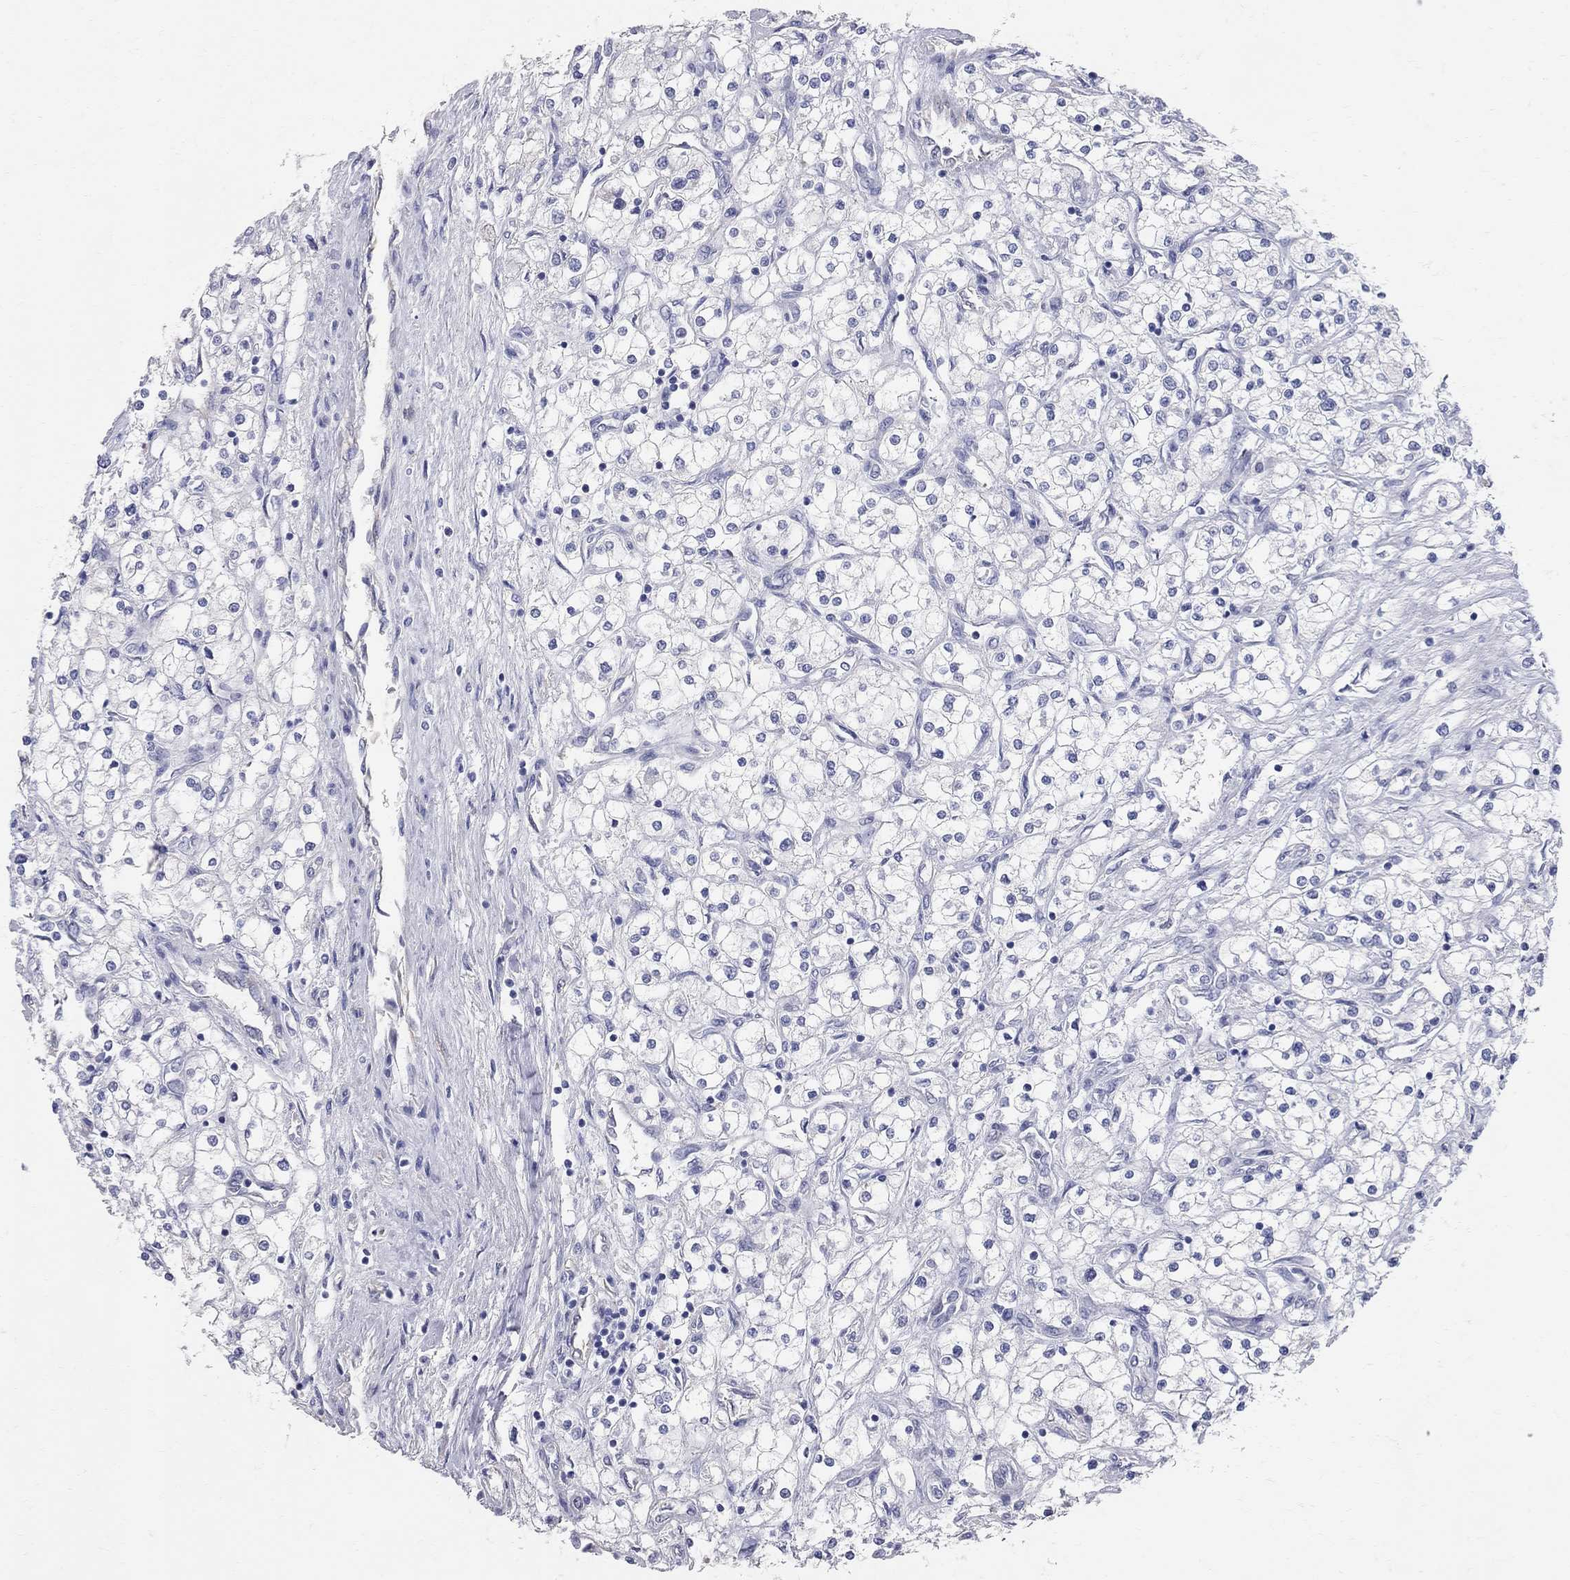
{"staining": {"intensity": "negative", "quantity": "none", "location": "none"}, "tissue": "renal cancer", "cell_type": "Tumor cells", "image_type": "cancer", "snomed": [{"axis": "morphology", "description": "Adenocarcinoma, NOS"}, {"axis": "topography", "description": "Kidney"}], "caption": "IHC image of neoplastic tissue: renal cancer (adenocarcinoma) stained with DAB shows no significant protein staining in tumor cells.", "gene": "AOX1", "patient": {"sex": "male", "age": 80}}